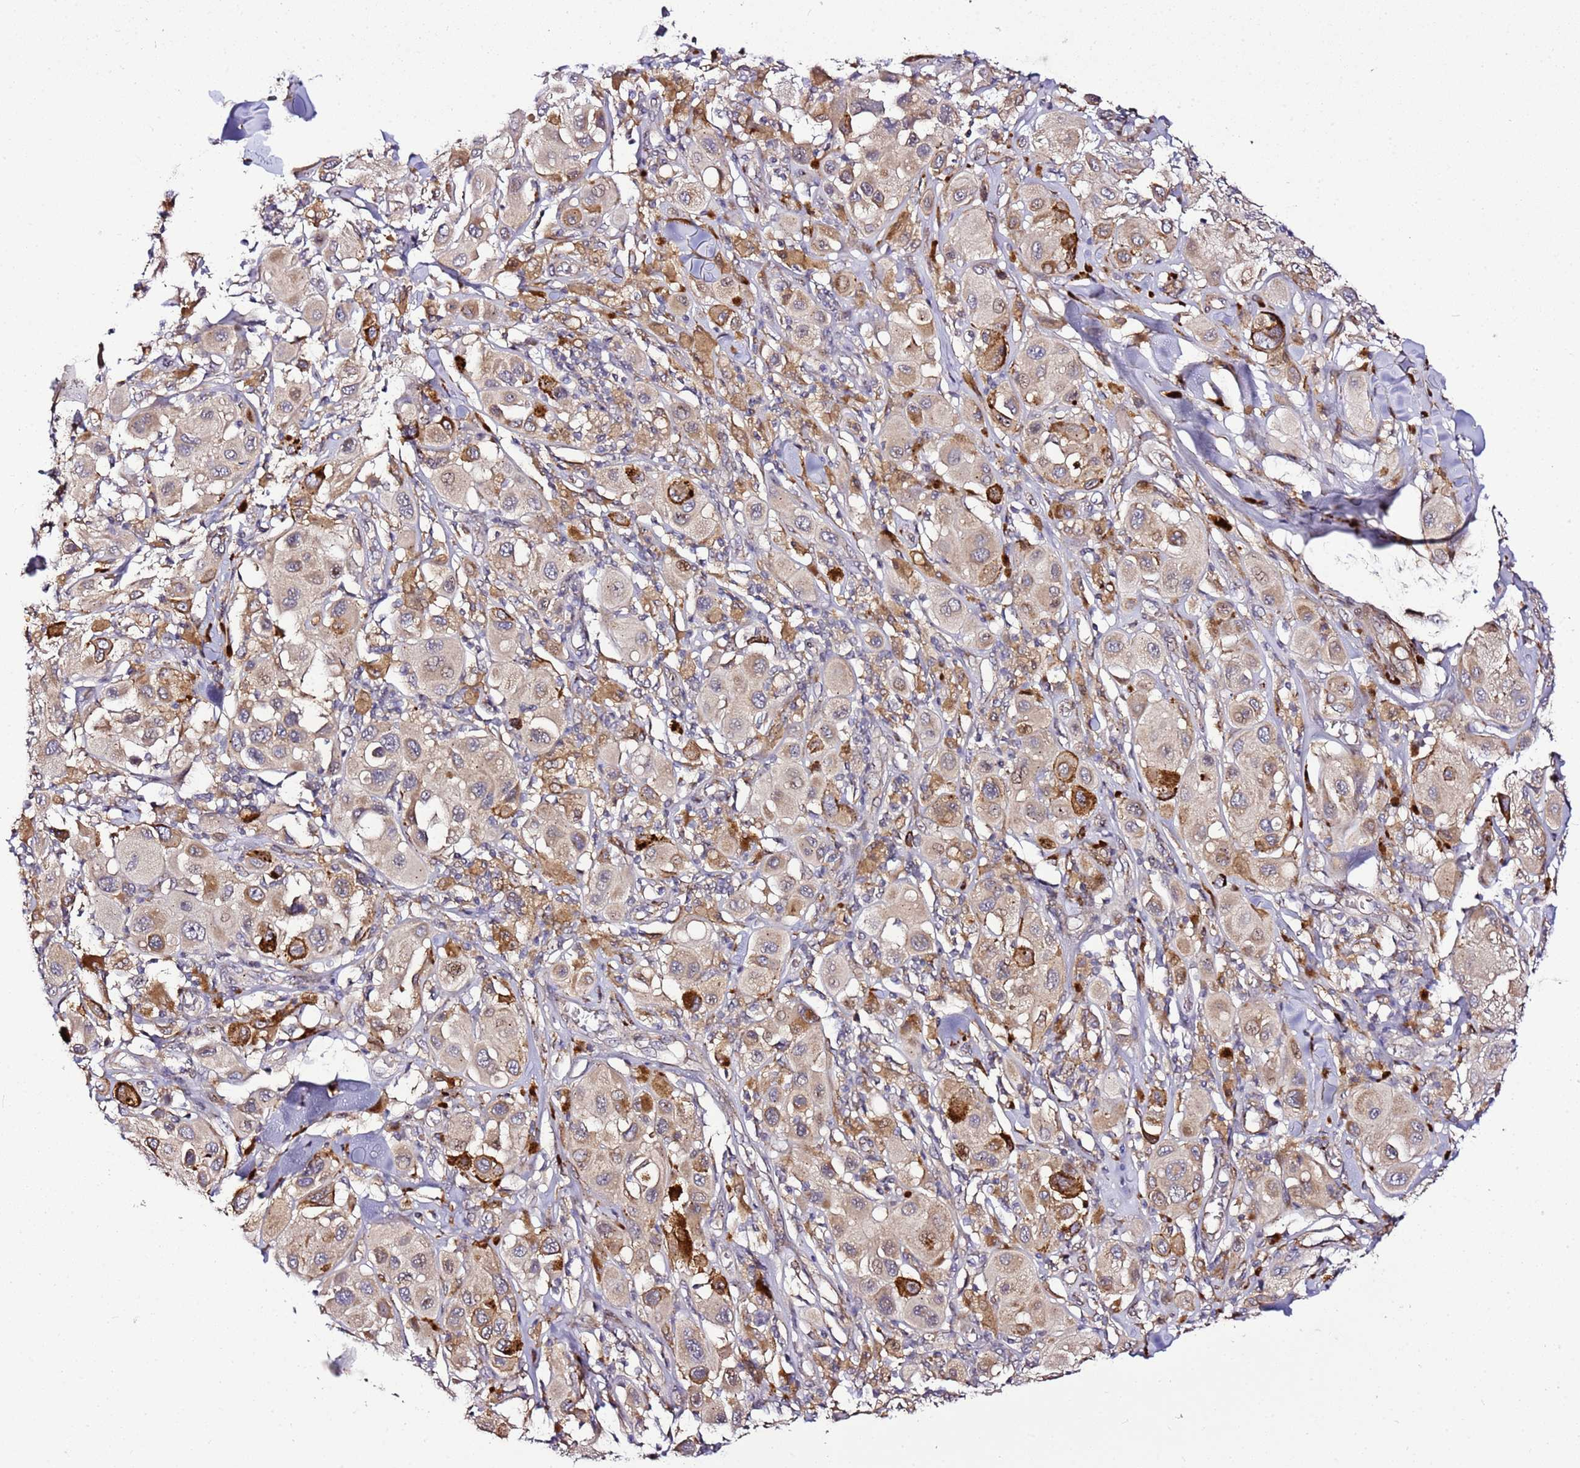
{"staining": {"intensity": "strong", "quantity": "<25%", "location": "cytoplasmic/membranous"}, "tissue": "melanoma", "cell_type": "Tumor cells", "image_type": "cancer", "snomed": [{"axis": "morphology", "description": "Malignant melanoma, Metastatic site"}, {"axis": "topography", "description": "Skin"}], "caption": "DAB (3,3'-diaminobenzidine) immunohistochemical staining of malignant melanoma (metastatic site) exhibits strong cytoplasmic/membranous protein staining in about <25% of tumor cells.", "gene": "PVRIG", "patient": {"sex": "male", "age": 41}}